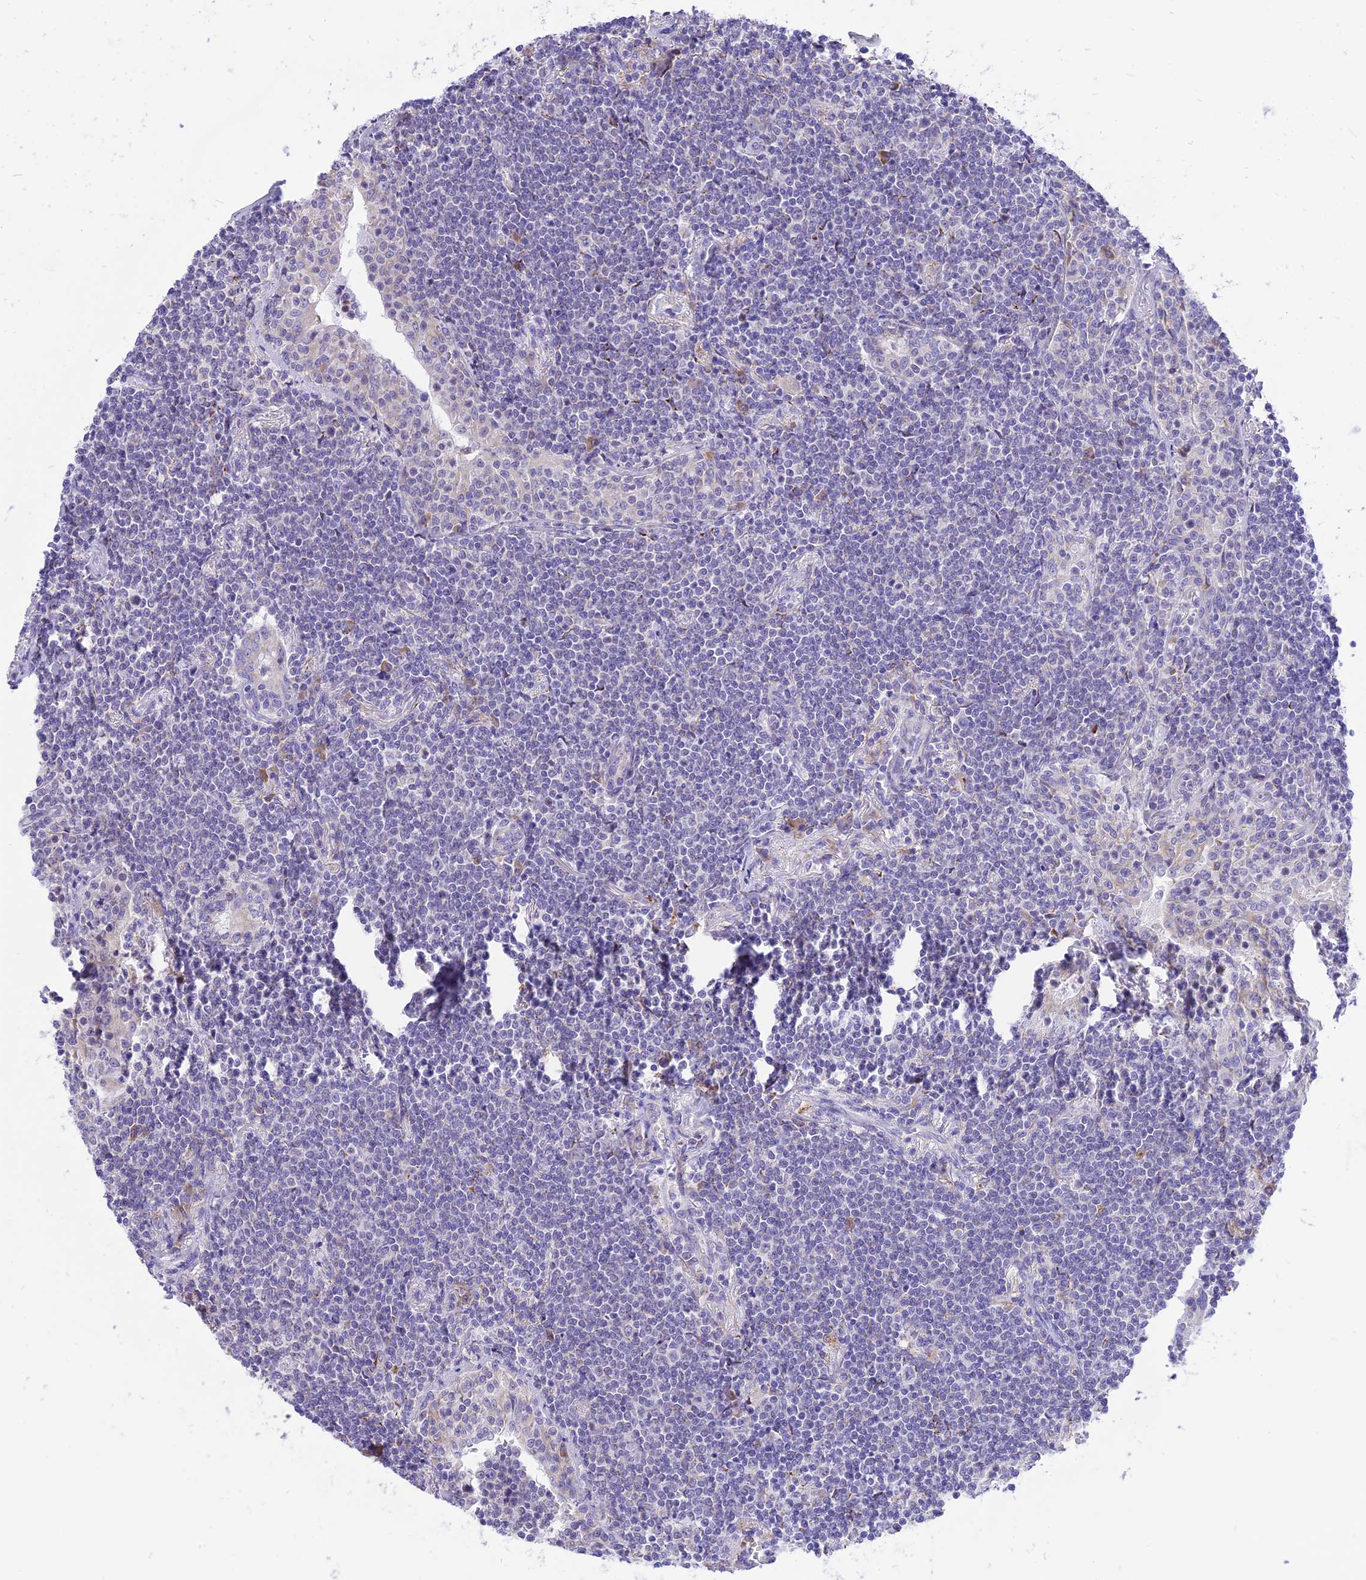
{"staining": {"intensity": "negative", "quantity": "none", "location": "none"}, "tissue": "lymphoma", "cell_type": "Tumor cells", "image_type": "cancer", "snomed": [{"axis": "morphology", "description": "Malignant lymphoma, non-Hodgkin's type, Low grade"}, {"axis": "topography", "description": "Lung"}], "caption": "DAB (3,3'-diaminobenzidine) immunohistochemical staining of human lymphoma exhibits no significant positivity in tumor cells.", "gene": "ARMCX6", "patient": {"sex": "female", "age": 71}}